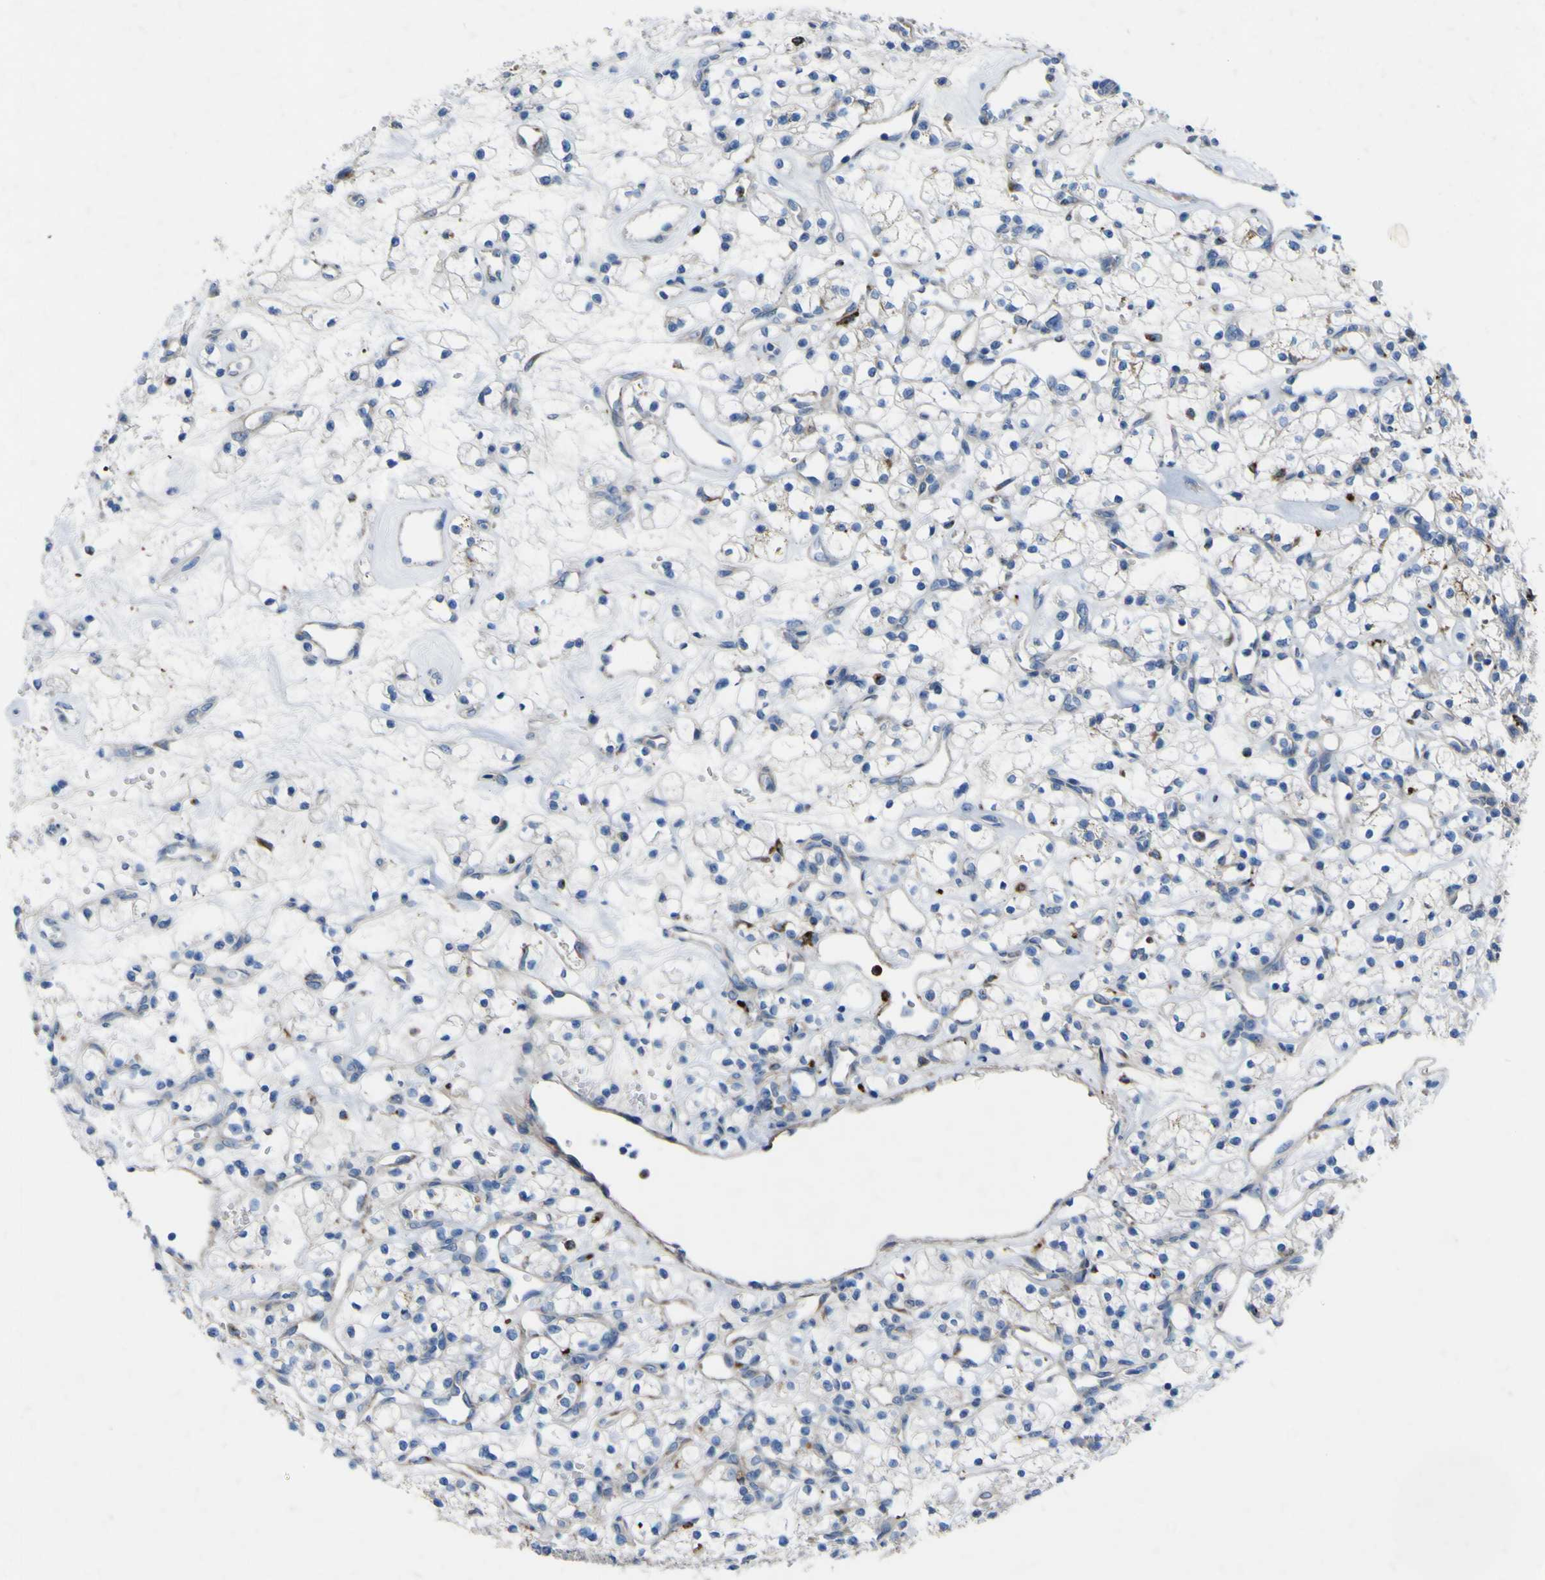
{"staining": {"intensity": "negative", "quantity": "none", "location": "none"}, "tissue": "renal cancer", "cell_type": "Tumor cells", "image_type": "cancer", "snomed": [{"axis": "morphology", "description": "Adenocarcinoma, NOS"}, {"axis": "topography", "description": "Kidney"}], "caption": "Protein analysis of adenocarcinoma (renal) exhibits no significant expression in tumor cells. Brightfield microscopy of immunohistochemistry stained with DAB (brown) and hematoxylin (blue), captured at high magnification.", "gene": "CST3", "patient": {"sex": "female", "age": 60}}